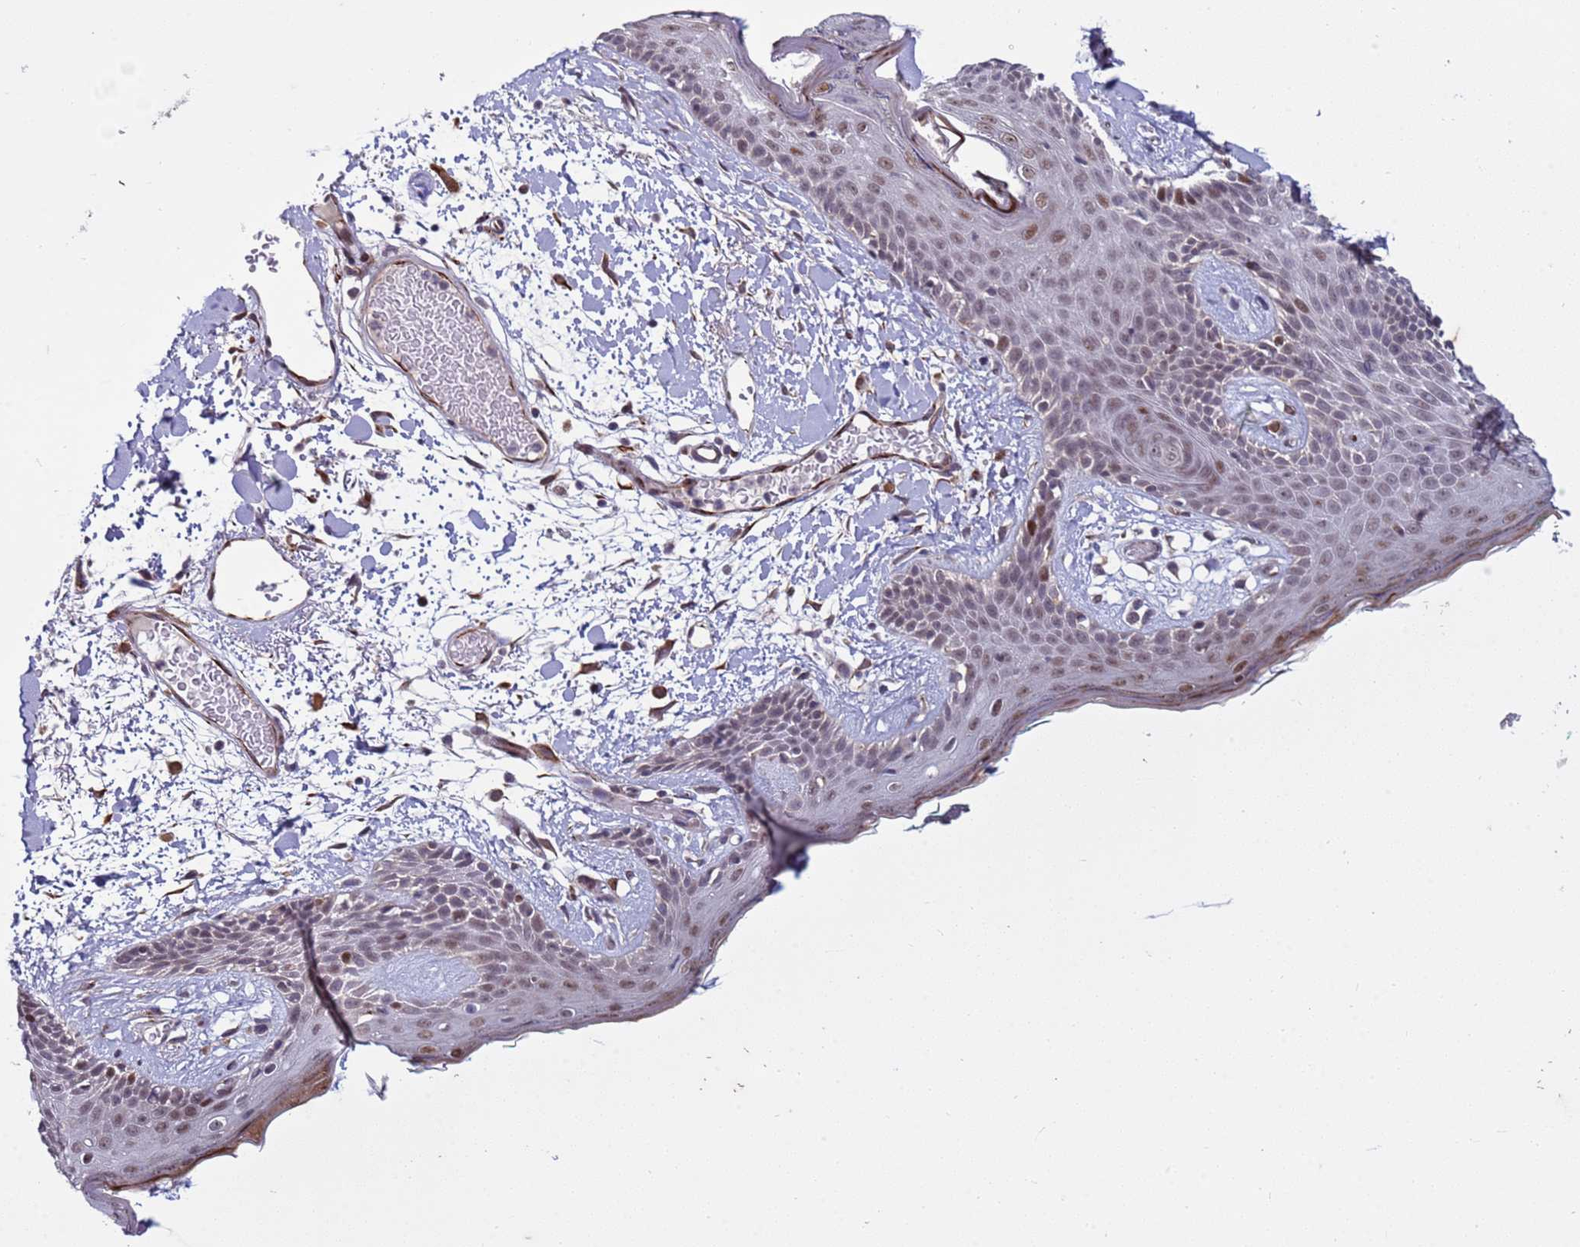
{"staining": {"intensity": "moderate", "quantity": ">75%", "location": "nuclear"}, "tissue": "skin", "cell_type": "Fibroblasts", "image_type": "normal", "snomed": [{"axis": "morphology", "description": "Normal tissue, NOS"}, {"axis": "topography", "description": "Skin"}], "caption": "Immunohistochemistry (IHC) of normal skin reveals medium levels of moderate nuclear expression in approximately >75% of fibroblasts.", "gene": "SHC3", "patient": {"sex": "male", "age": 79}}